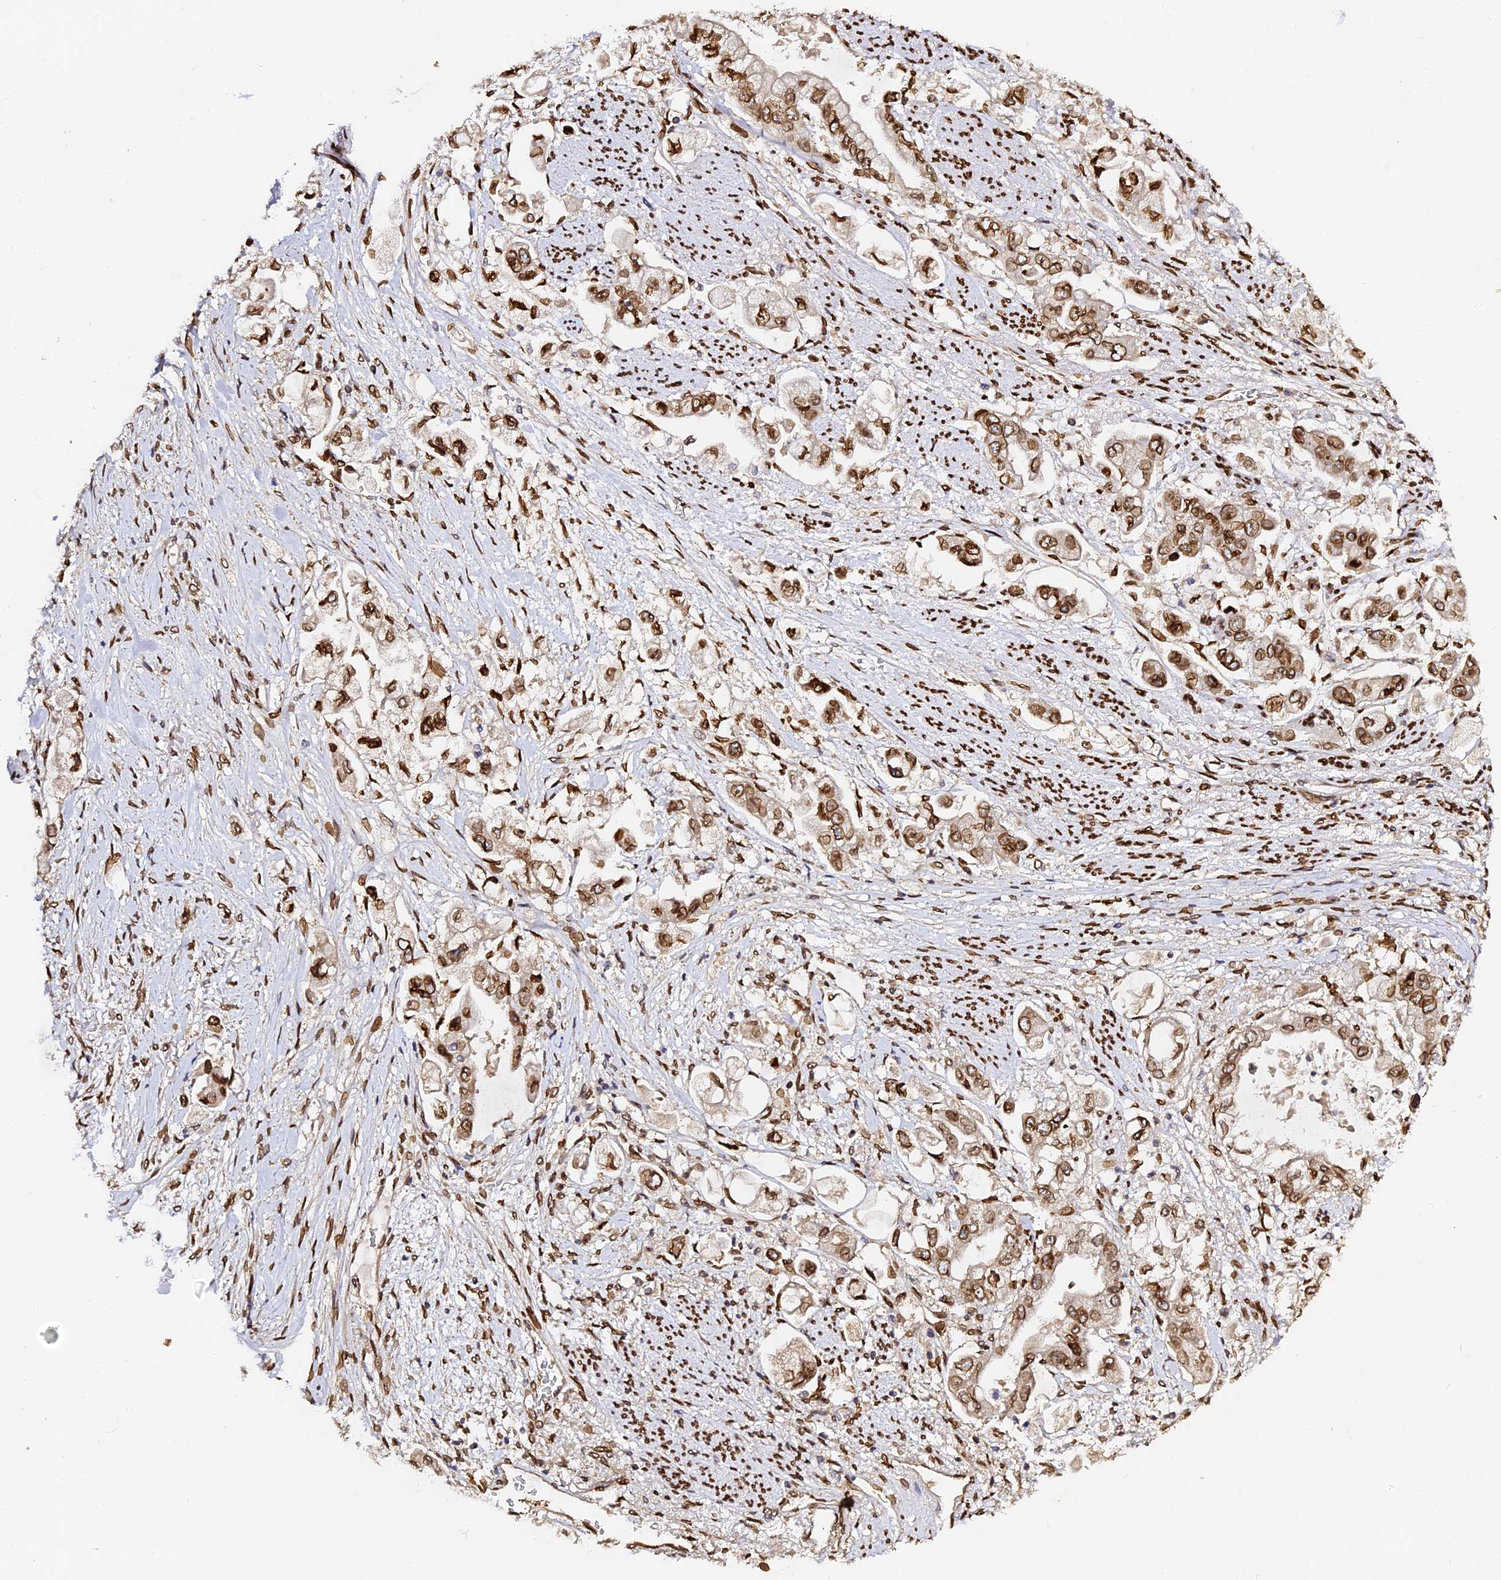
{"staining": {"intensity": "strong", "quantity": ">75%", "location": "cytoplasmic/membranous,nuclear"}, "tissue": "stomach cancer", "cell_type": "Tumor cells", "image_type": "cancer", "snomed": [{"axis": "morphology", "description": "Adenocarcinoma, NOS"}, {"axis": "topography", "description": "Stomach"}], "caption": "A high-resolution micrograph shows IHC staining of adenocarcinoma (stomach), which demonstrates strong cytoplasmic/membranous and nuclear positivity in approximately >75% of tumor cells.", "gene": "ANAPC5", "patient": {"sex": "male", "age": 62}}